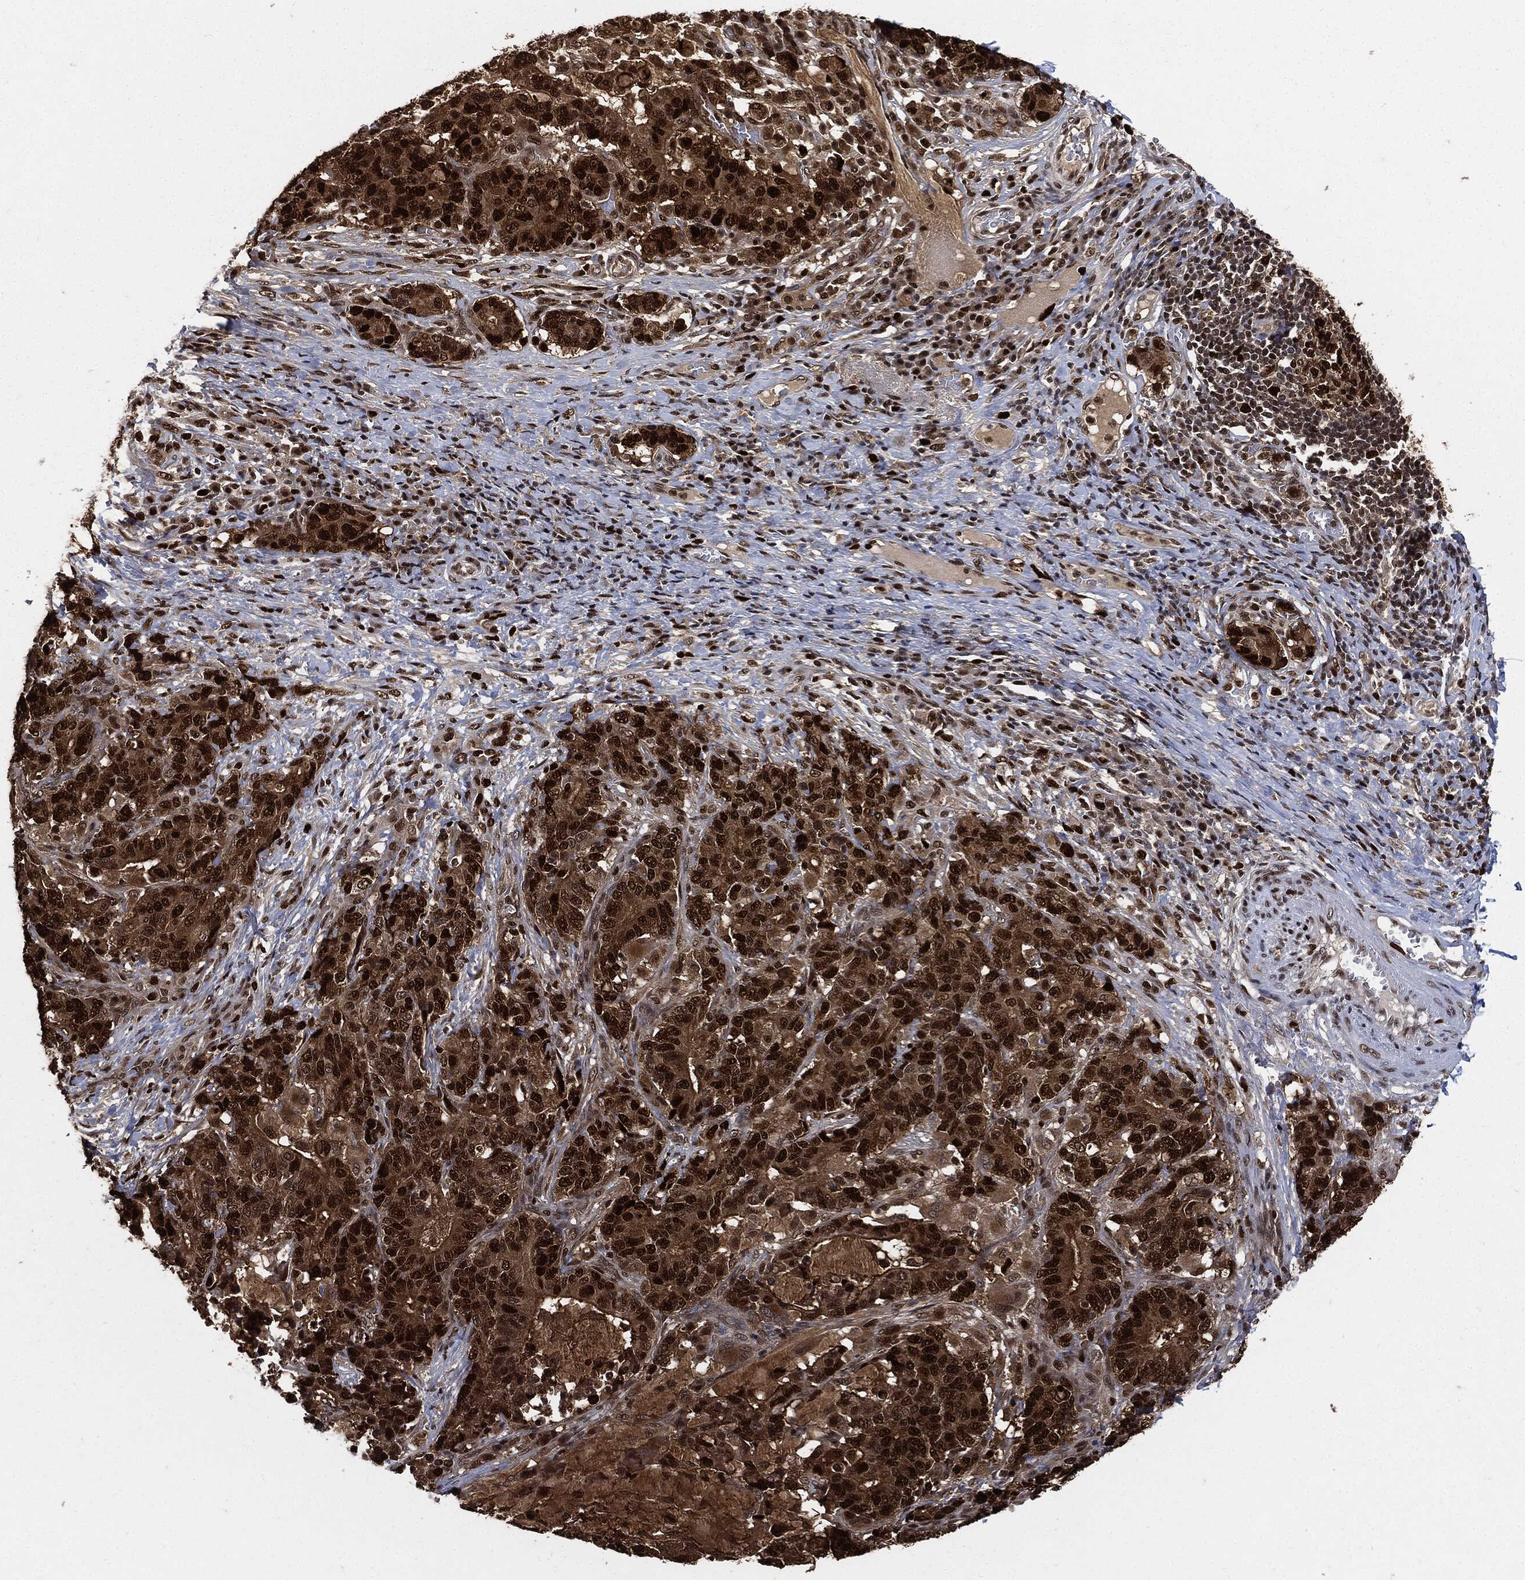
{"staining": {"intensity": "strong", "quantity": ">75%", "location": "cytoplasmic/membranous,nuclear"}, "tissue": "stomach cancer", "cell_type": "Tumor cells", "image_type": "cancer", "snomed": [{"axis": "morphology", "description": "Normal tissue, NOS"}, {"axis": "morphology", "description": "Adenocarcinoma, NOS"}, {"axis": "topography", "description": "Stomach"}], "caption": "This photomicrograph exhibits stomach adenocarcinoma stained with immunohistochemistry to label a protein in brown. The cytoplasmic/membranous and nuclear of tumor cells show strong positivity for the protein. Nuclei are counter-stained blue.", "gene": "PCNA", "patient": {"sex": "female", "age": 64}}